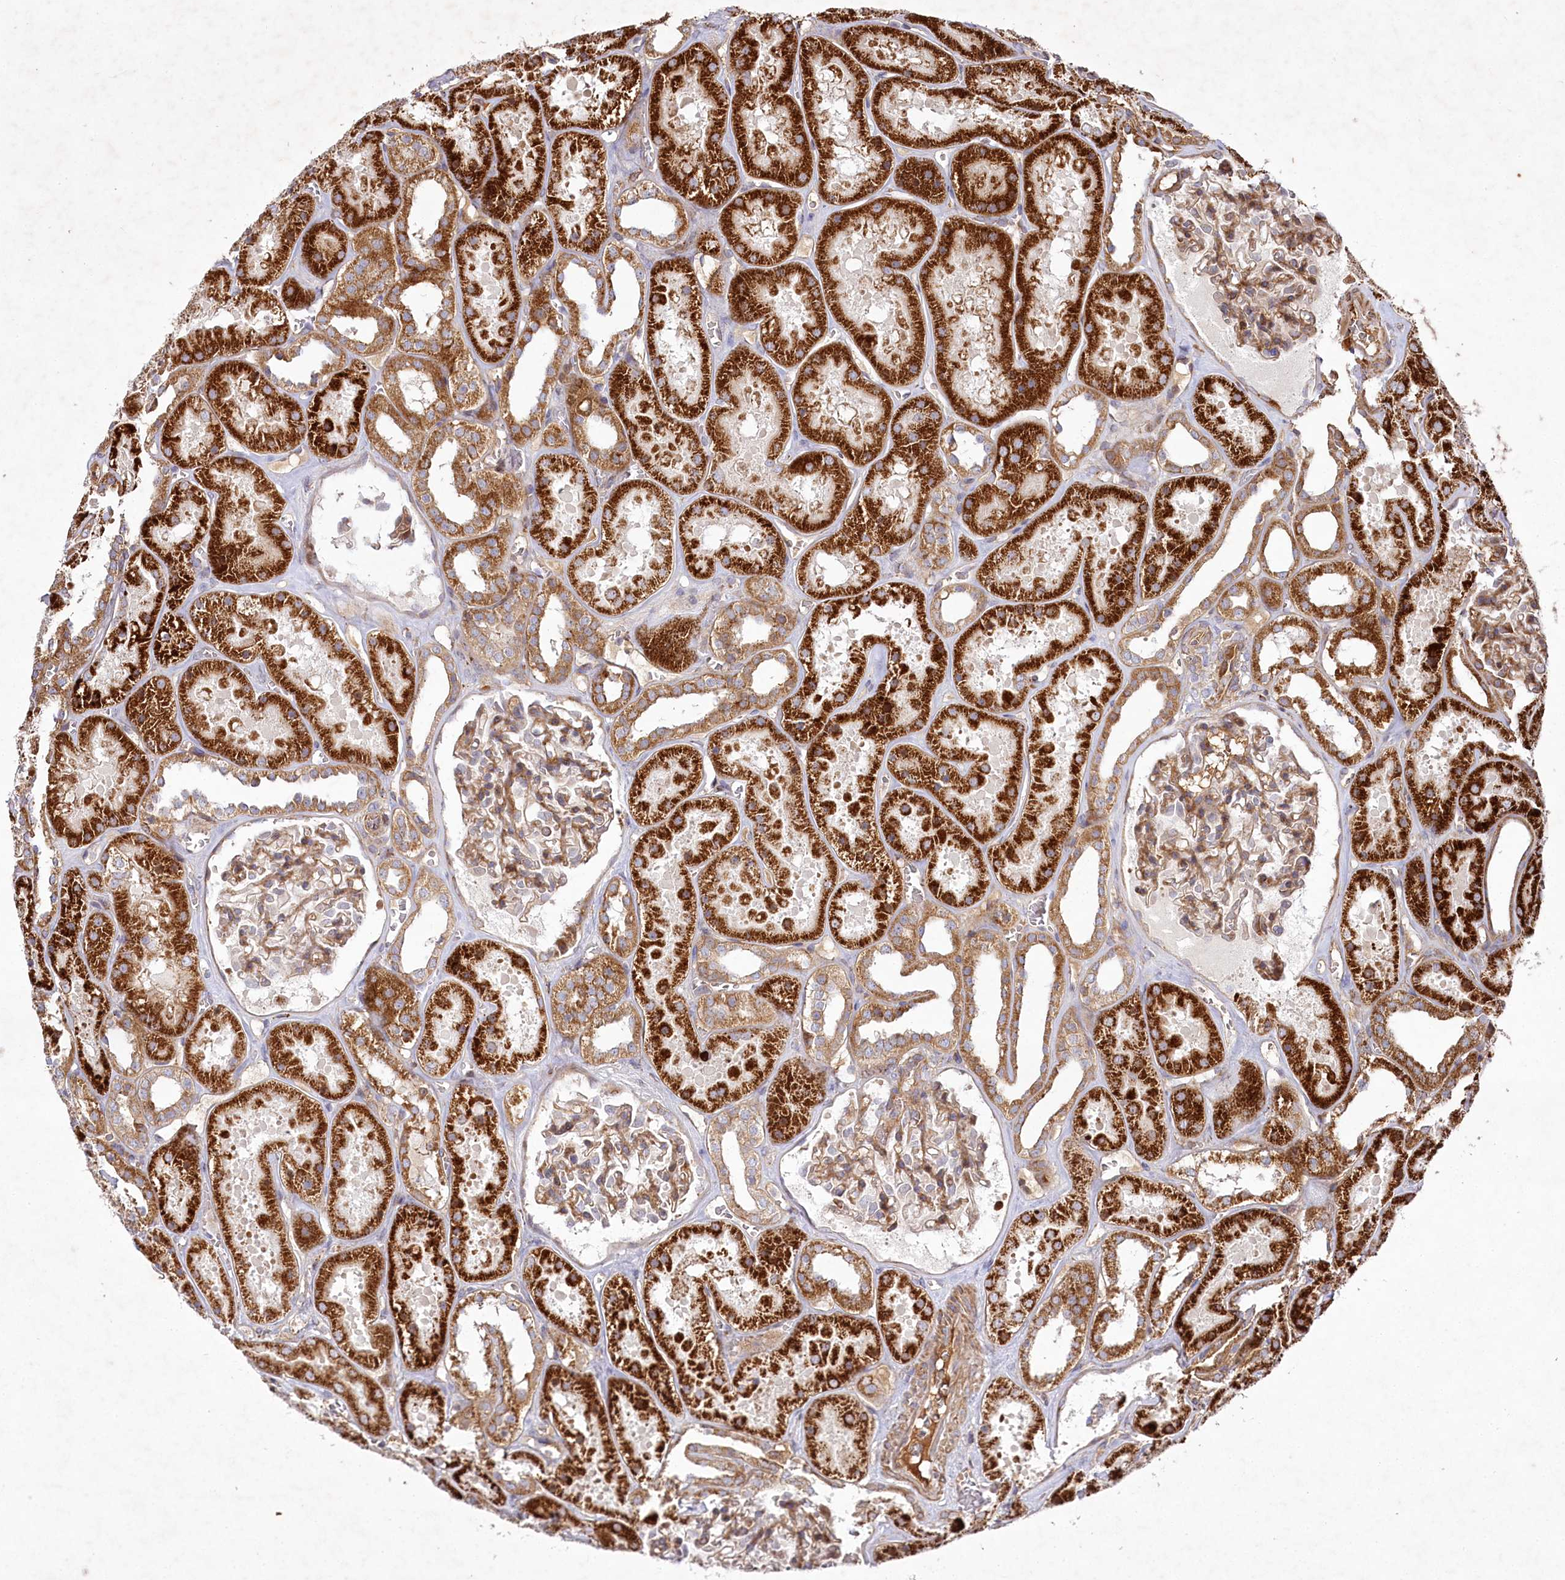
{"staining": {"intensity": "moderate", "quantity": ">75%", "location": "cytoplasmic/membranous"}, "tissue": "kidney", "cell_type": "Cells in glomeruli", "image_type": "normal", "snomed": [{"axis": "morphology", "description": "Normal tissue, NOS"}, {"axis": "topography", "description": "Kidney"}], "caption": "IHC staining of normal kidney, which reveals medium levels of moderate cytoplasmic/membranous staining in about >75% of cells in glomeruli indicating moderate cytoplasmic/membranous protein staining. The staining was performed using DAB (brown) for protein detection and nuclei were counterstained in hematoxylin (blue).", "gene": "PSTK", "patient": {"sex": "female", "age": 41}}